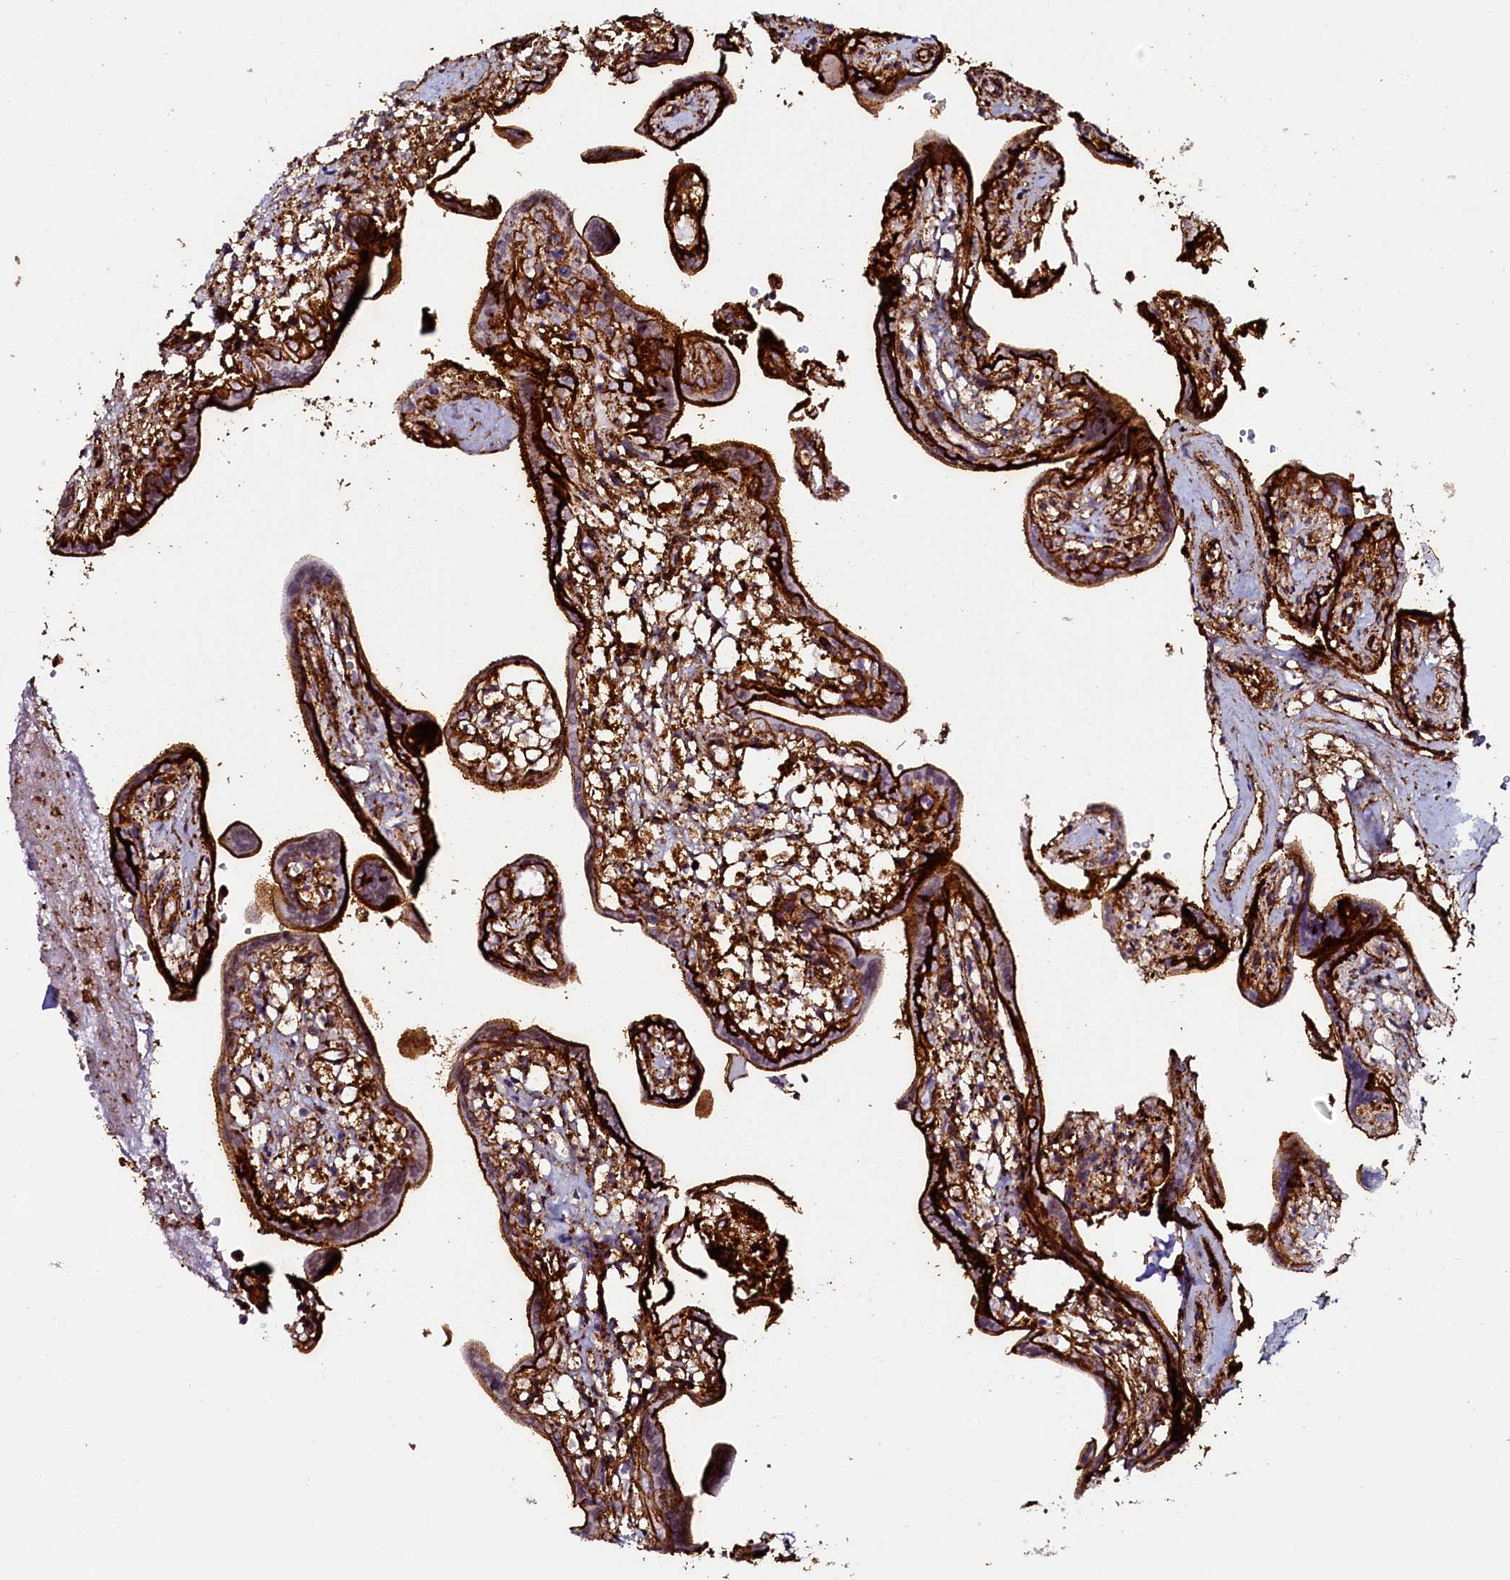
{"staining": {"intensity": "strong", "quantity": ">75%", "location": "cytoplasmic/membranous"}, "tissue": "placenta", "cell_type": "Trophoblastic cells", "image_type": "normal", "snomed": [{"axis": "morphology", "description": "Normal tissue, NOS"}, {"axis": "topography", "description": "Placenta"}], "caption": "Brown immunohistochemical staining in benign human placenta displays strong cytoplasmic/membranous positivity in about >75% of trophoblastic cells. Ihc stains the protein of interest in brown and the nuclei are stained blue.", "gene": "AAAS", "patient": {"sex": "female", "age": 37}}